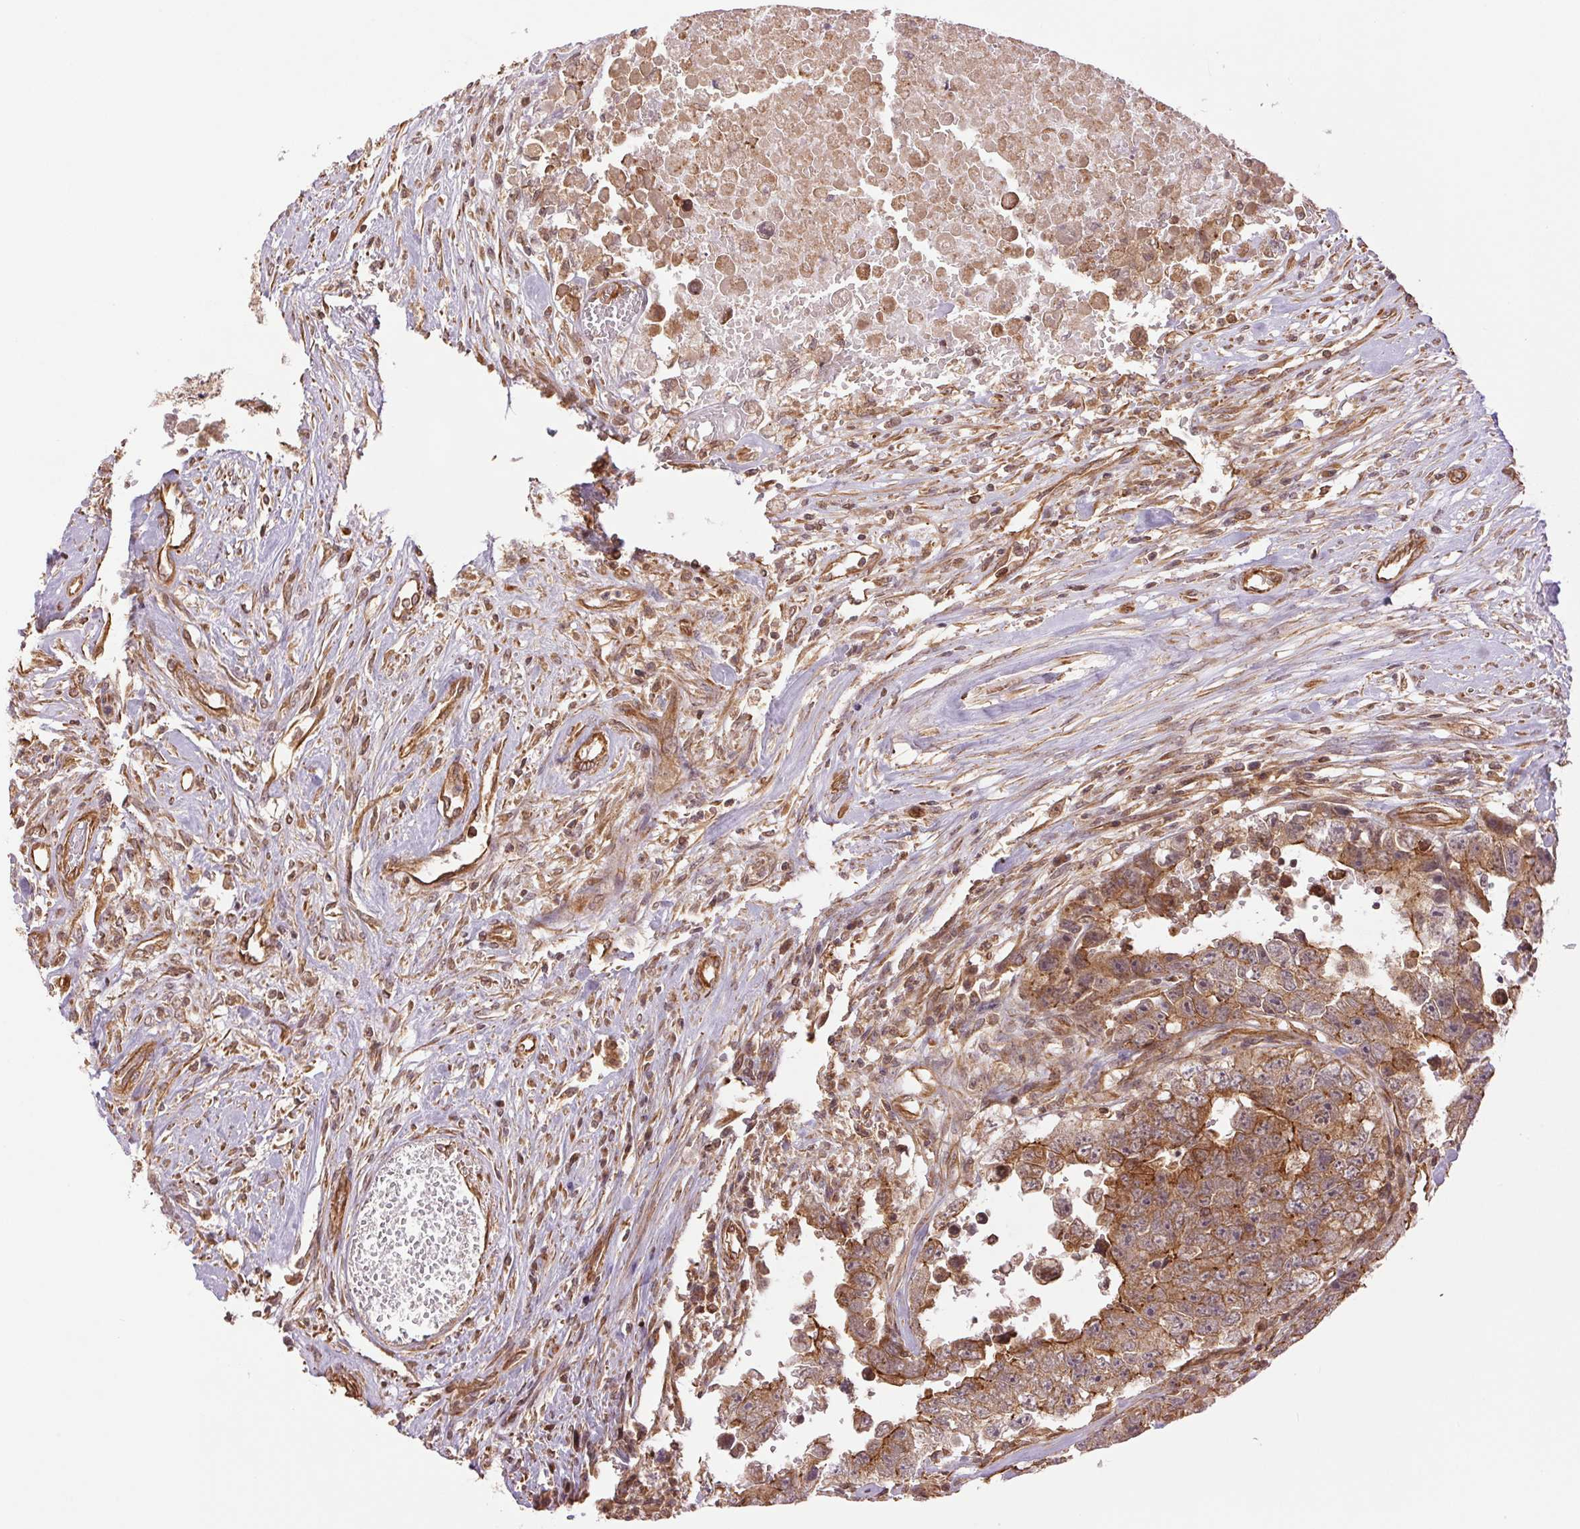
{"staining": {"intensity": "strong", "quantity": "25%-75%", "location": "cytoplasmic/membranous"}, "tissue": "testis cancer", "cell_type": "Tumor cells", "image_type": "cancer", "snomed": [{"axis": "morphology", "description": "Carcinoma, Embryonal, NOS"}, {"axis": "topography", "description": "Testis"}], "caption": "Human embryonal carcinoma (testis) stained with a brown dye displays strong cytoplasmic/membranous positive expression in approximately 25%-75% of tumor cells.", "gene": "STARD7", "patient": {"sex": "male", "age": 22}}